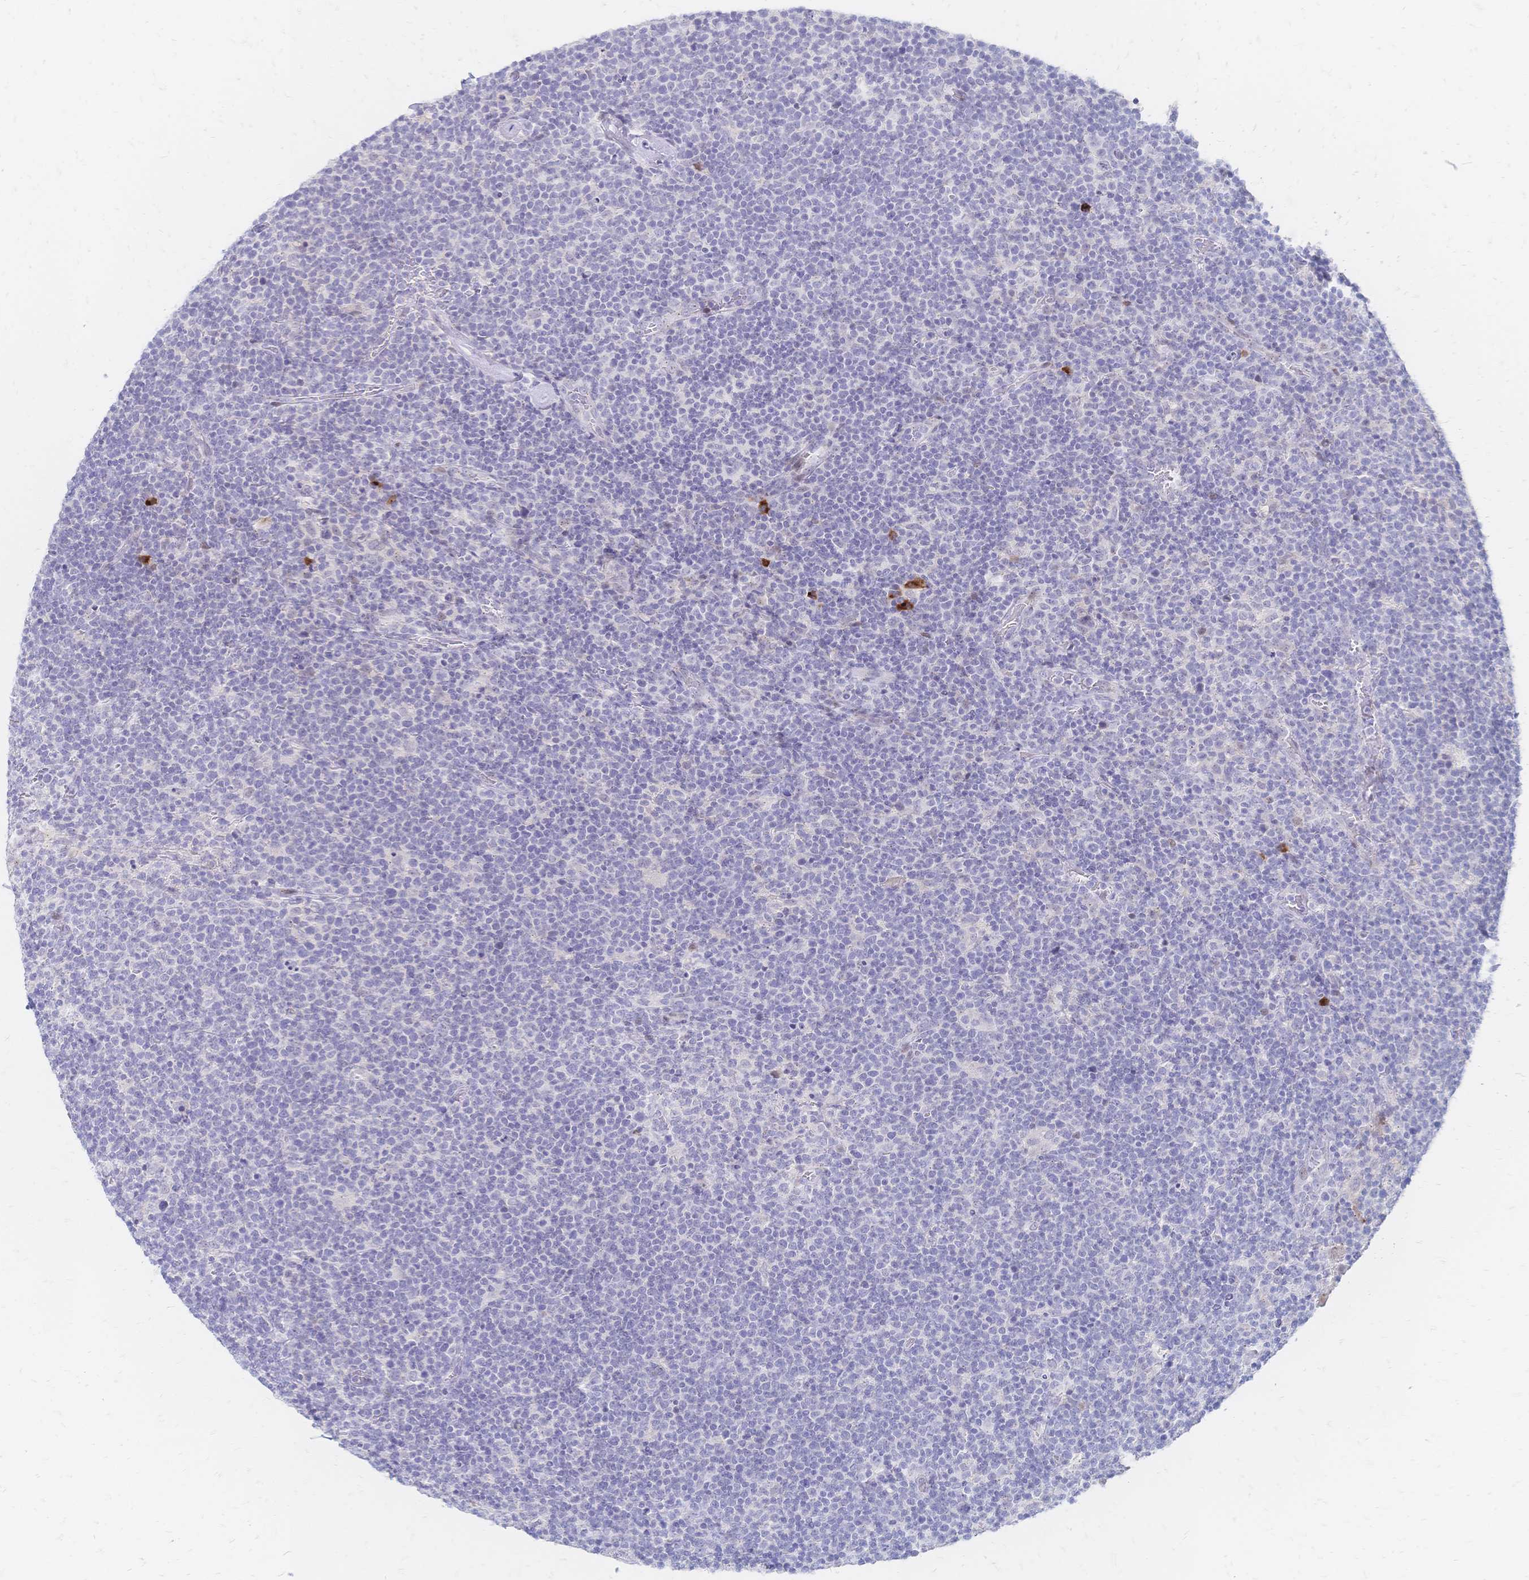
{"staining": {"intensity": "negative", "quantity": "none", "location": "none"}, "tissue": "lymphoma", "cell_type": "Tumor cells", "image_type": "cancer", "snomed": [{"axis": "morphology", "description": "Malignant lymphoma, non-Hodgkin's type, High grade"}, {"axis": "topography", "description": "Lymph node"}], "caption": "Immunohistochemistry (IHC) of lymphoma shows no staining in tumor cells.", "gene": "PSORS1C2", "patient": {"sex": "male", "age": 61}}